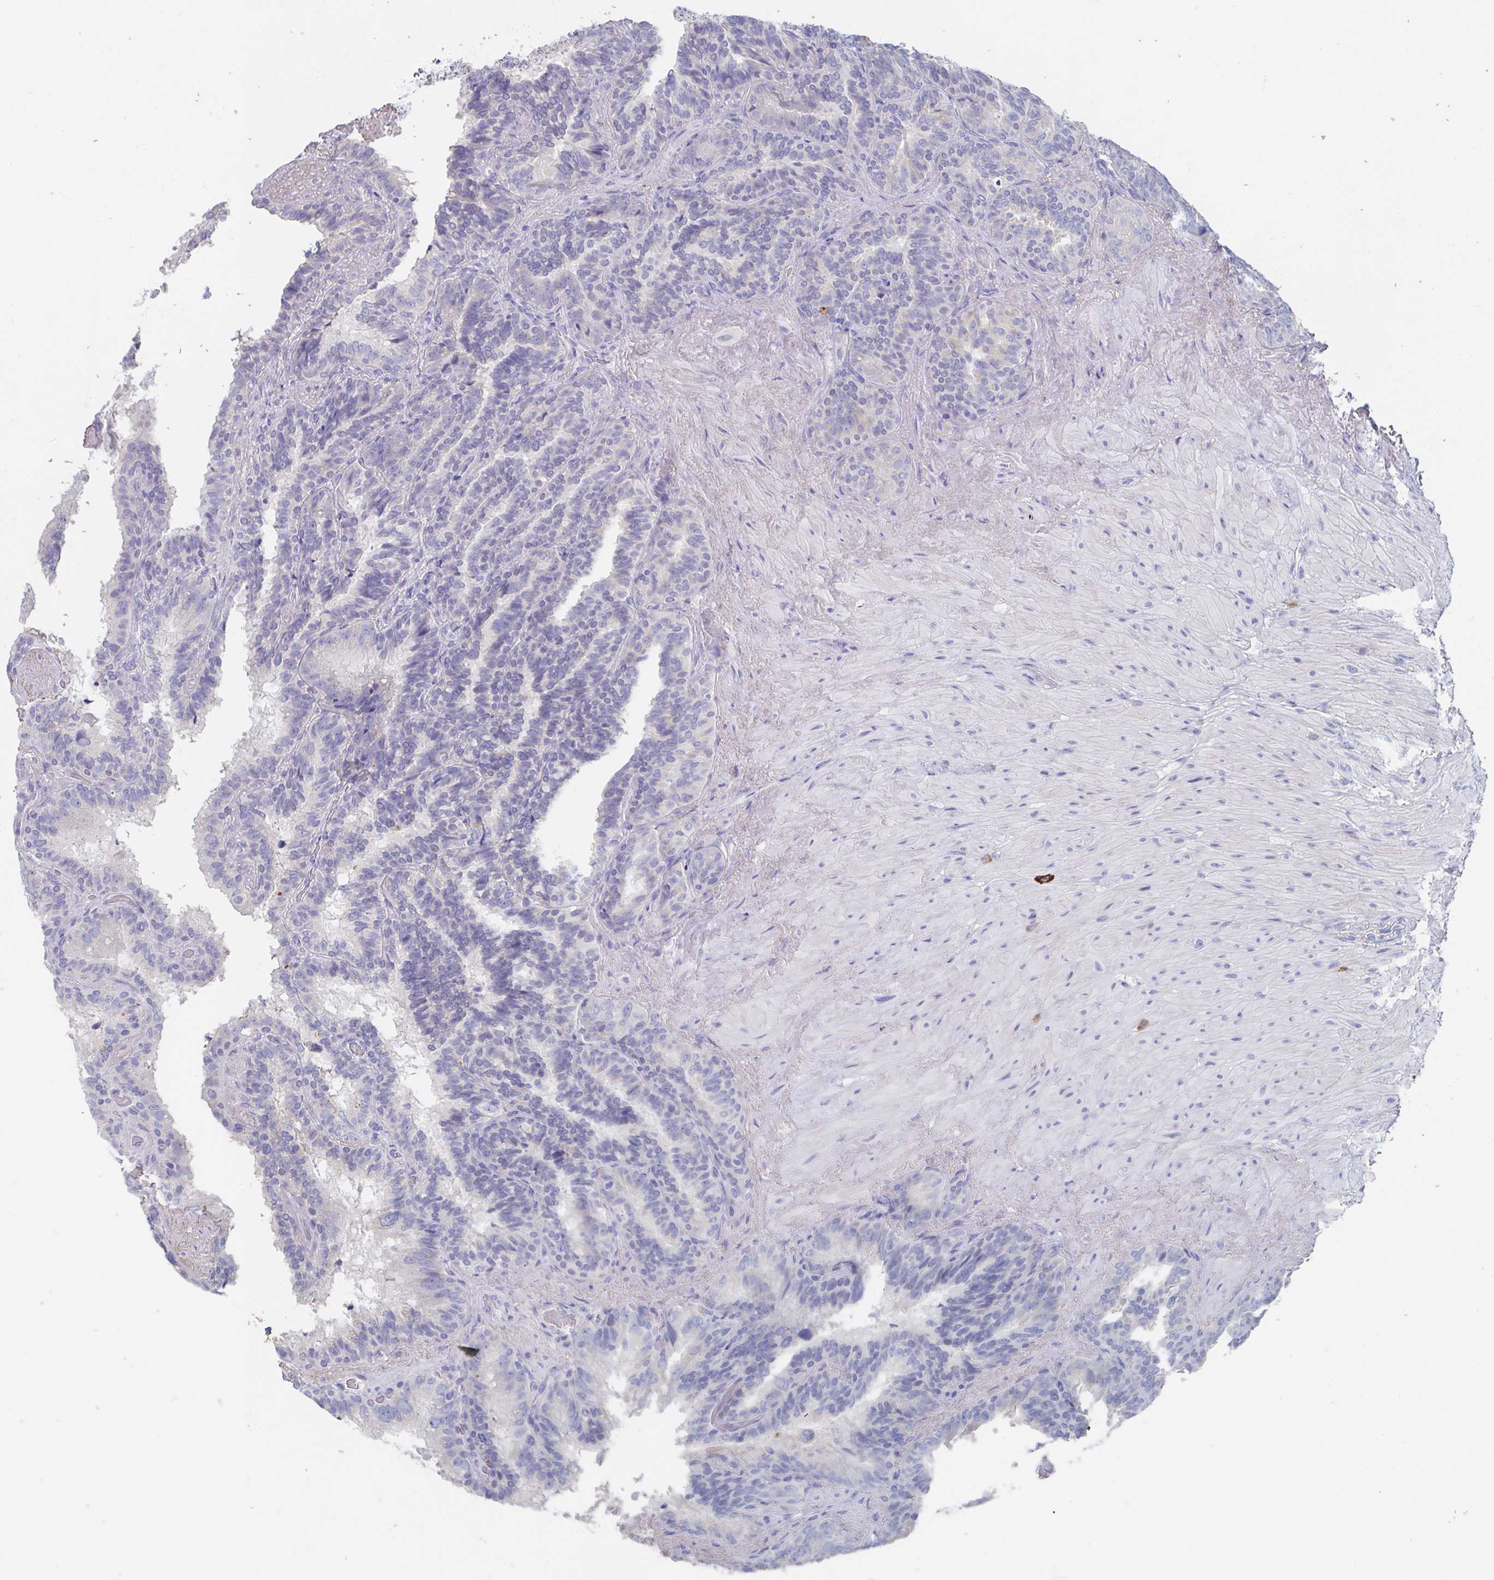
{"staining": {"intensity": "negative", "quantity": "none", "location": "none"}, "tissue": "seminal vesicle", "cell_type": "Glandular cells", "image_type": "normal", "snomed": [{"axis": "morphology", "description": "Normal tissue, NOS"}, {"axis": "topography", "description": "Seminal veicle"}], "caption": "Image shows no protein positivity in glandular cells of benign seminal vesicle. Nuclei are stained in blue.", "gene": "KCNK5", "patient": {"sex": "male", "age": 60}}